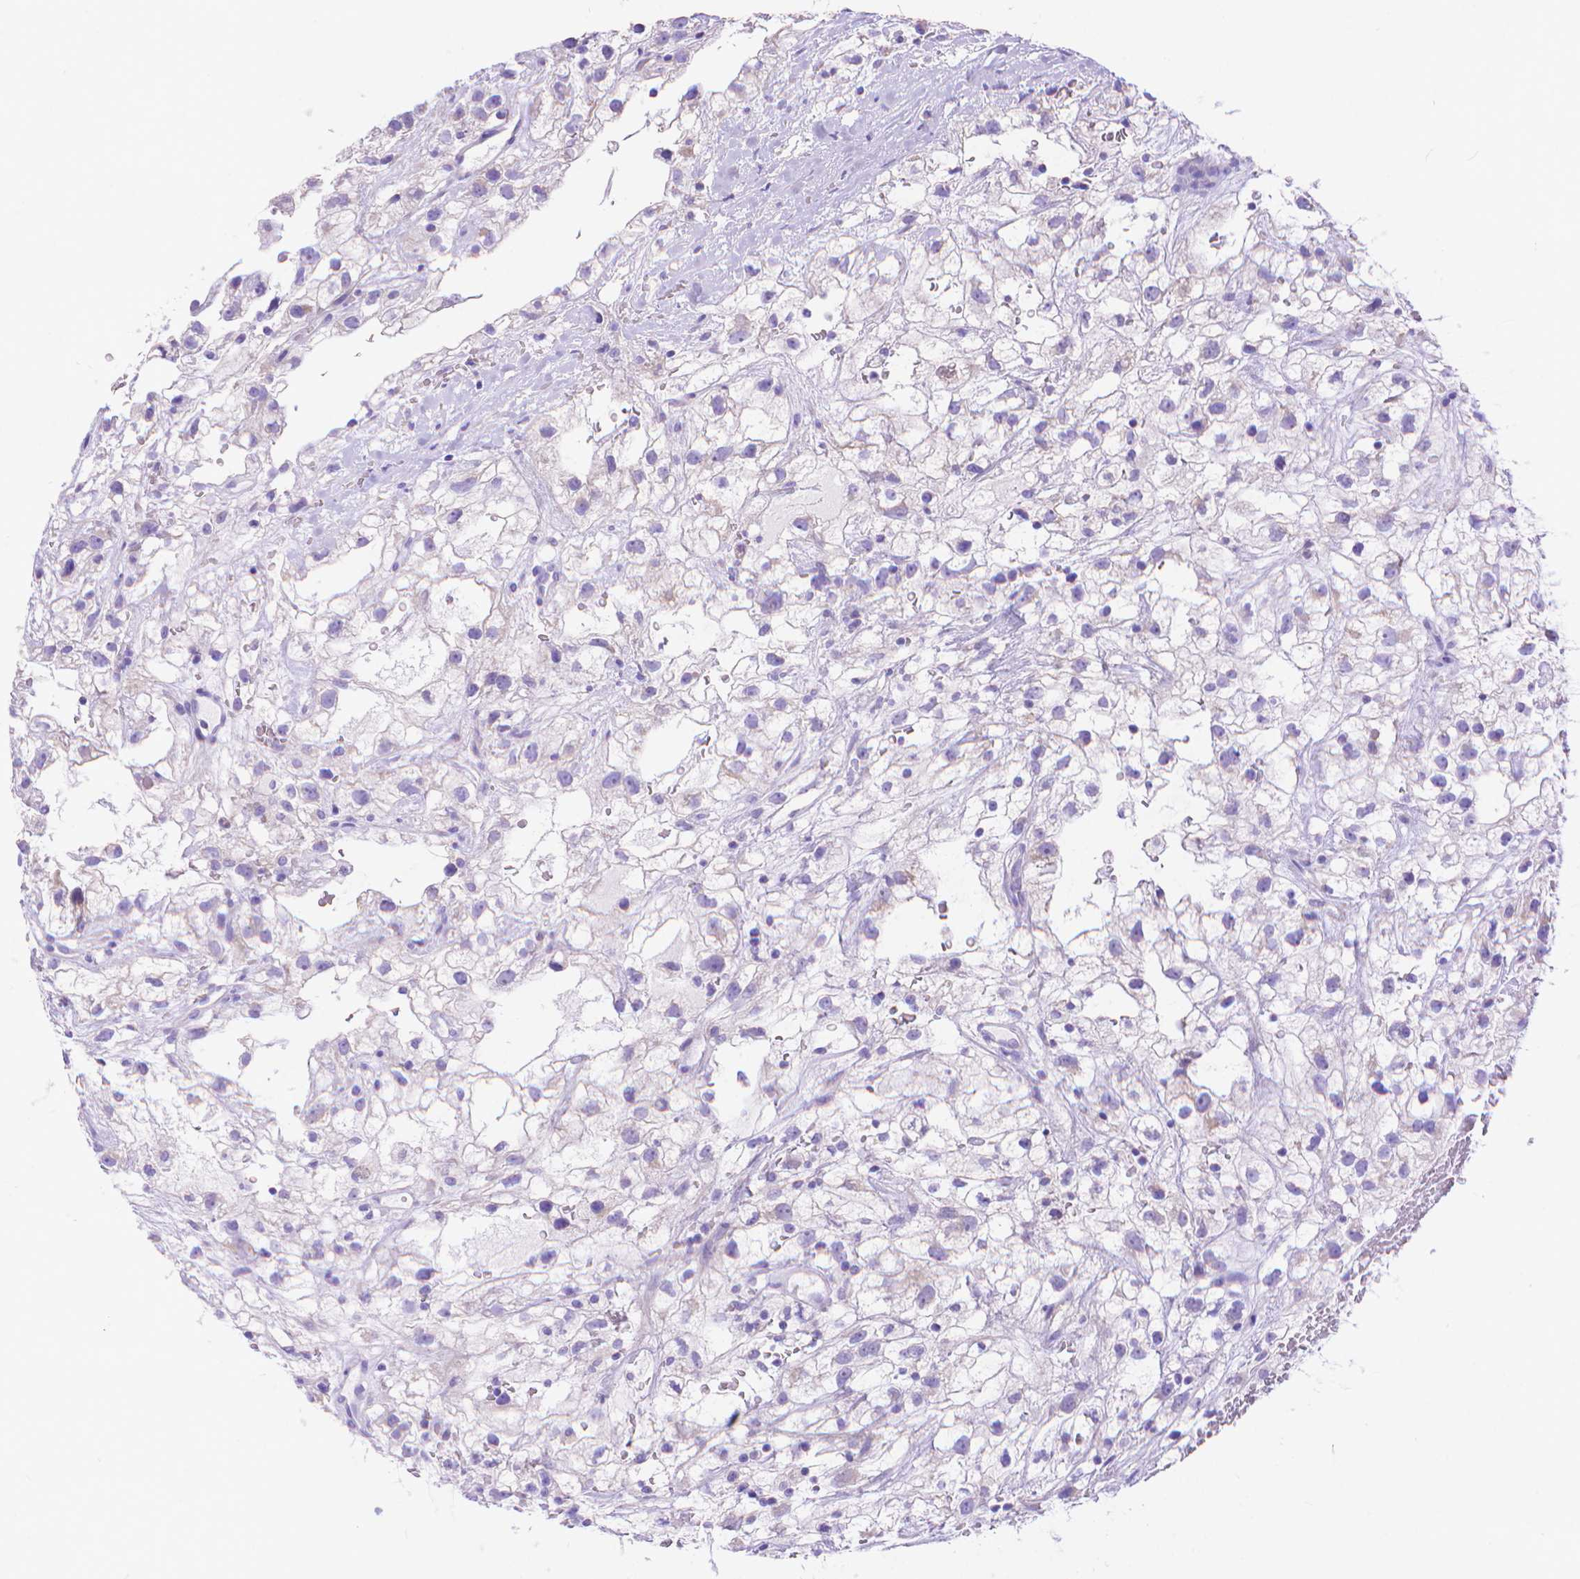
{"staining": {"intensity": "negative", "quantity": "none", "location": "none"}, "tissue": "renal cancer", "cell_type": "Tumor cells", "image_type": "cancer", "snomed": [{"axis": "morphology", "description": "Adenocarcinoma, NOS"}, {"axis": "topography", "description": "Kidney"}], "caption": "Immunohistochemistry histopathology image of neoplastic tissue: renal adenocarcinoma stained with DAB shows no significant protein staining in tumor cells. Brightfield microscopy of immunohistochemistry (IHC) stained with DAB (3,3'-diaminobenzidine) (brown) and hematoxylin (blue), captured at high magnification.", "gene": "DHRS2", "patient": {"sex": "male", "age": 59}}